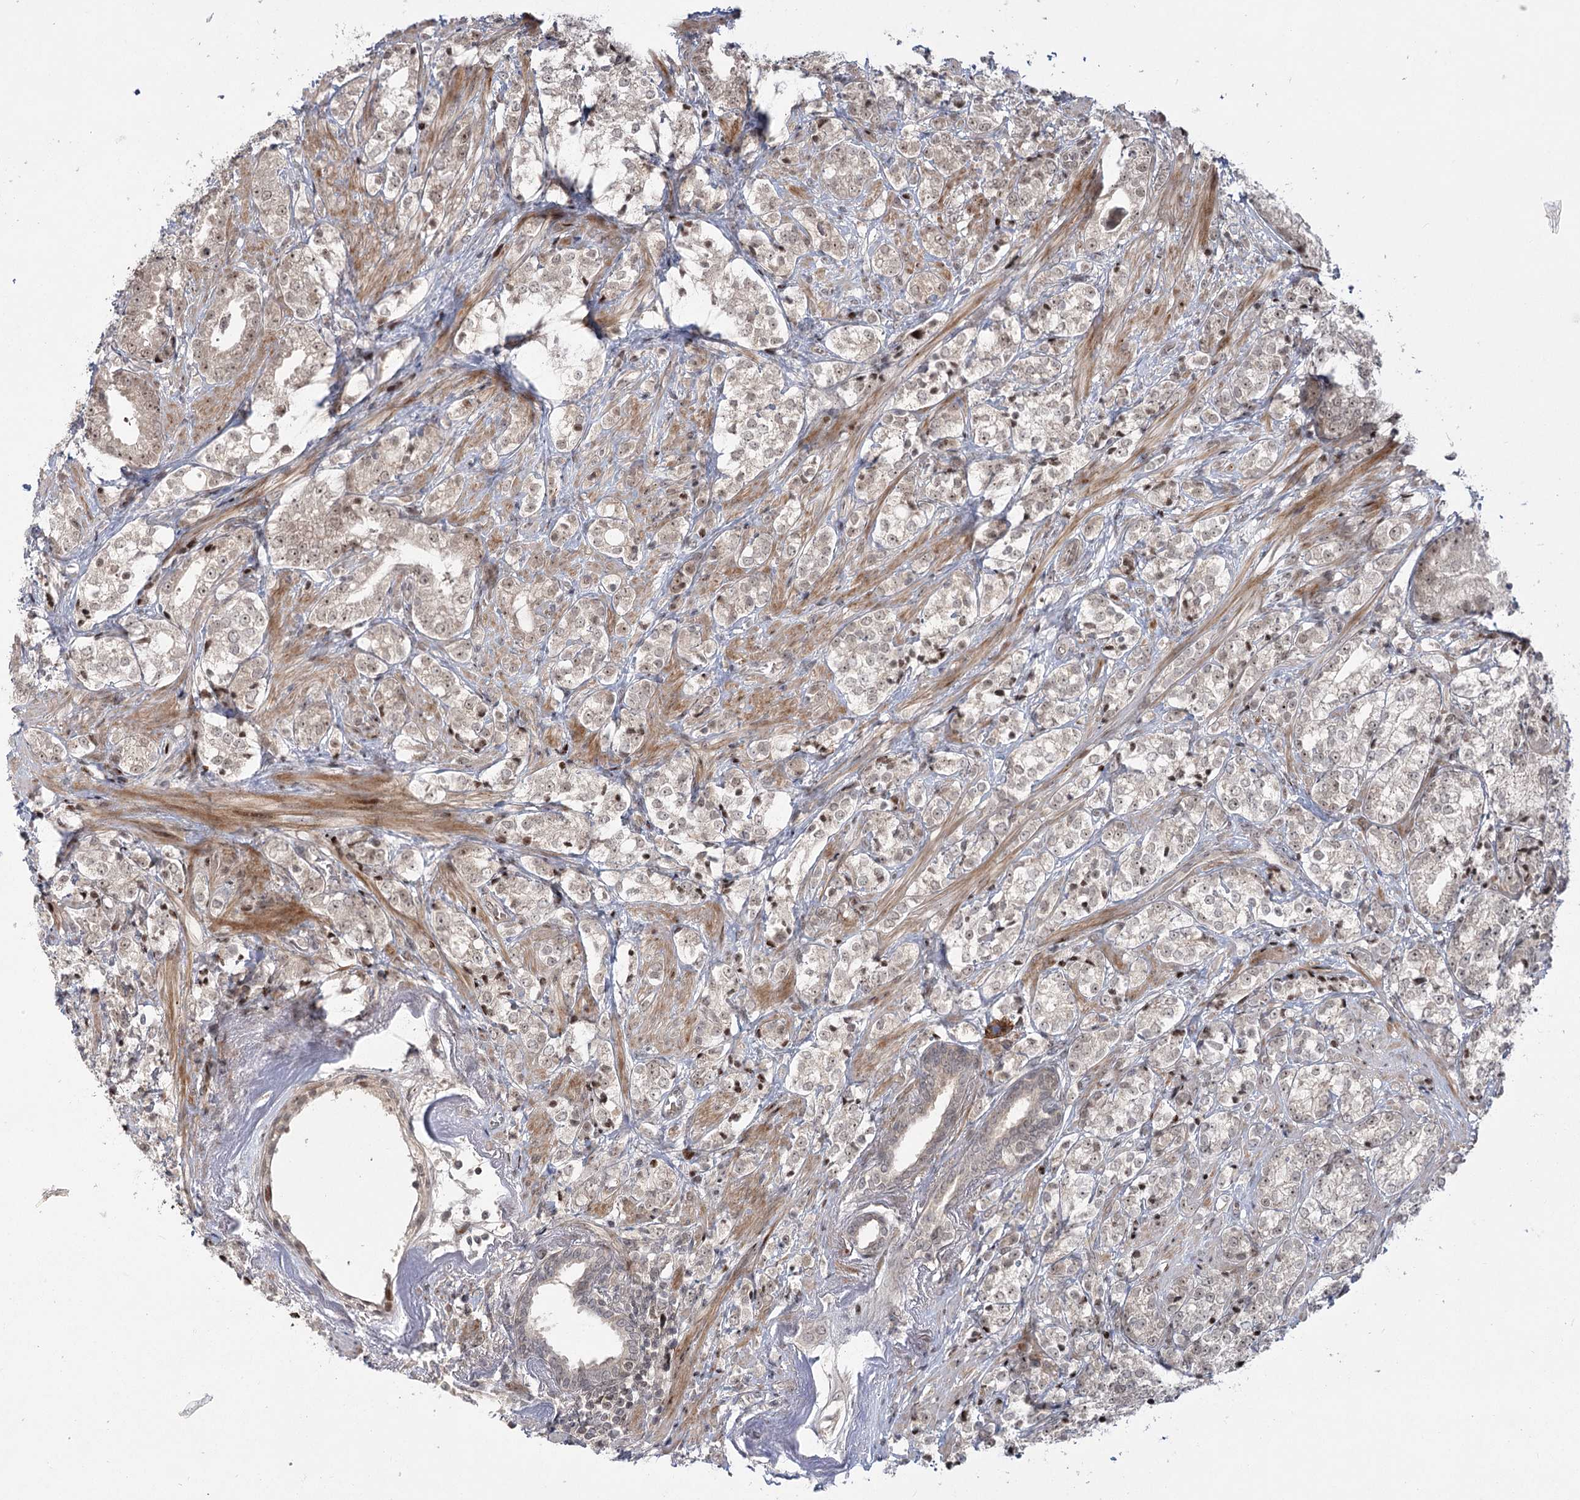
{"staining": {"intensity": "weak", "quantity": "<25%", "location": "nuclear"}, "tissue": "prostate cancer", "cell_type": "Tumor cells", "image_type": "cancer", "snomed": [{"axis": "morphology", "description": "Adenocarcinoma, High grade"}, {"axis": "topography", "description": "Prostate"}], "caption": "Immunohistochemistry of prostate cancer displays no staining in tumor cells. (DAB (3,3'-diaminobenzidine) IHC, high magnification).", "gene": "HELQ", "patient": {"sex": "male", "age": 69}}